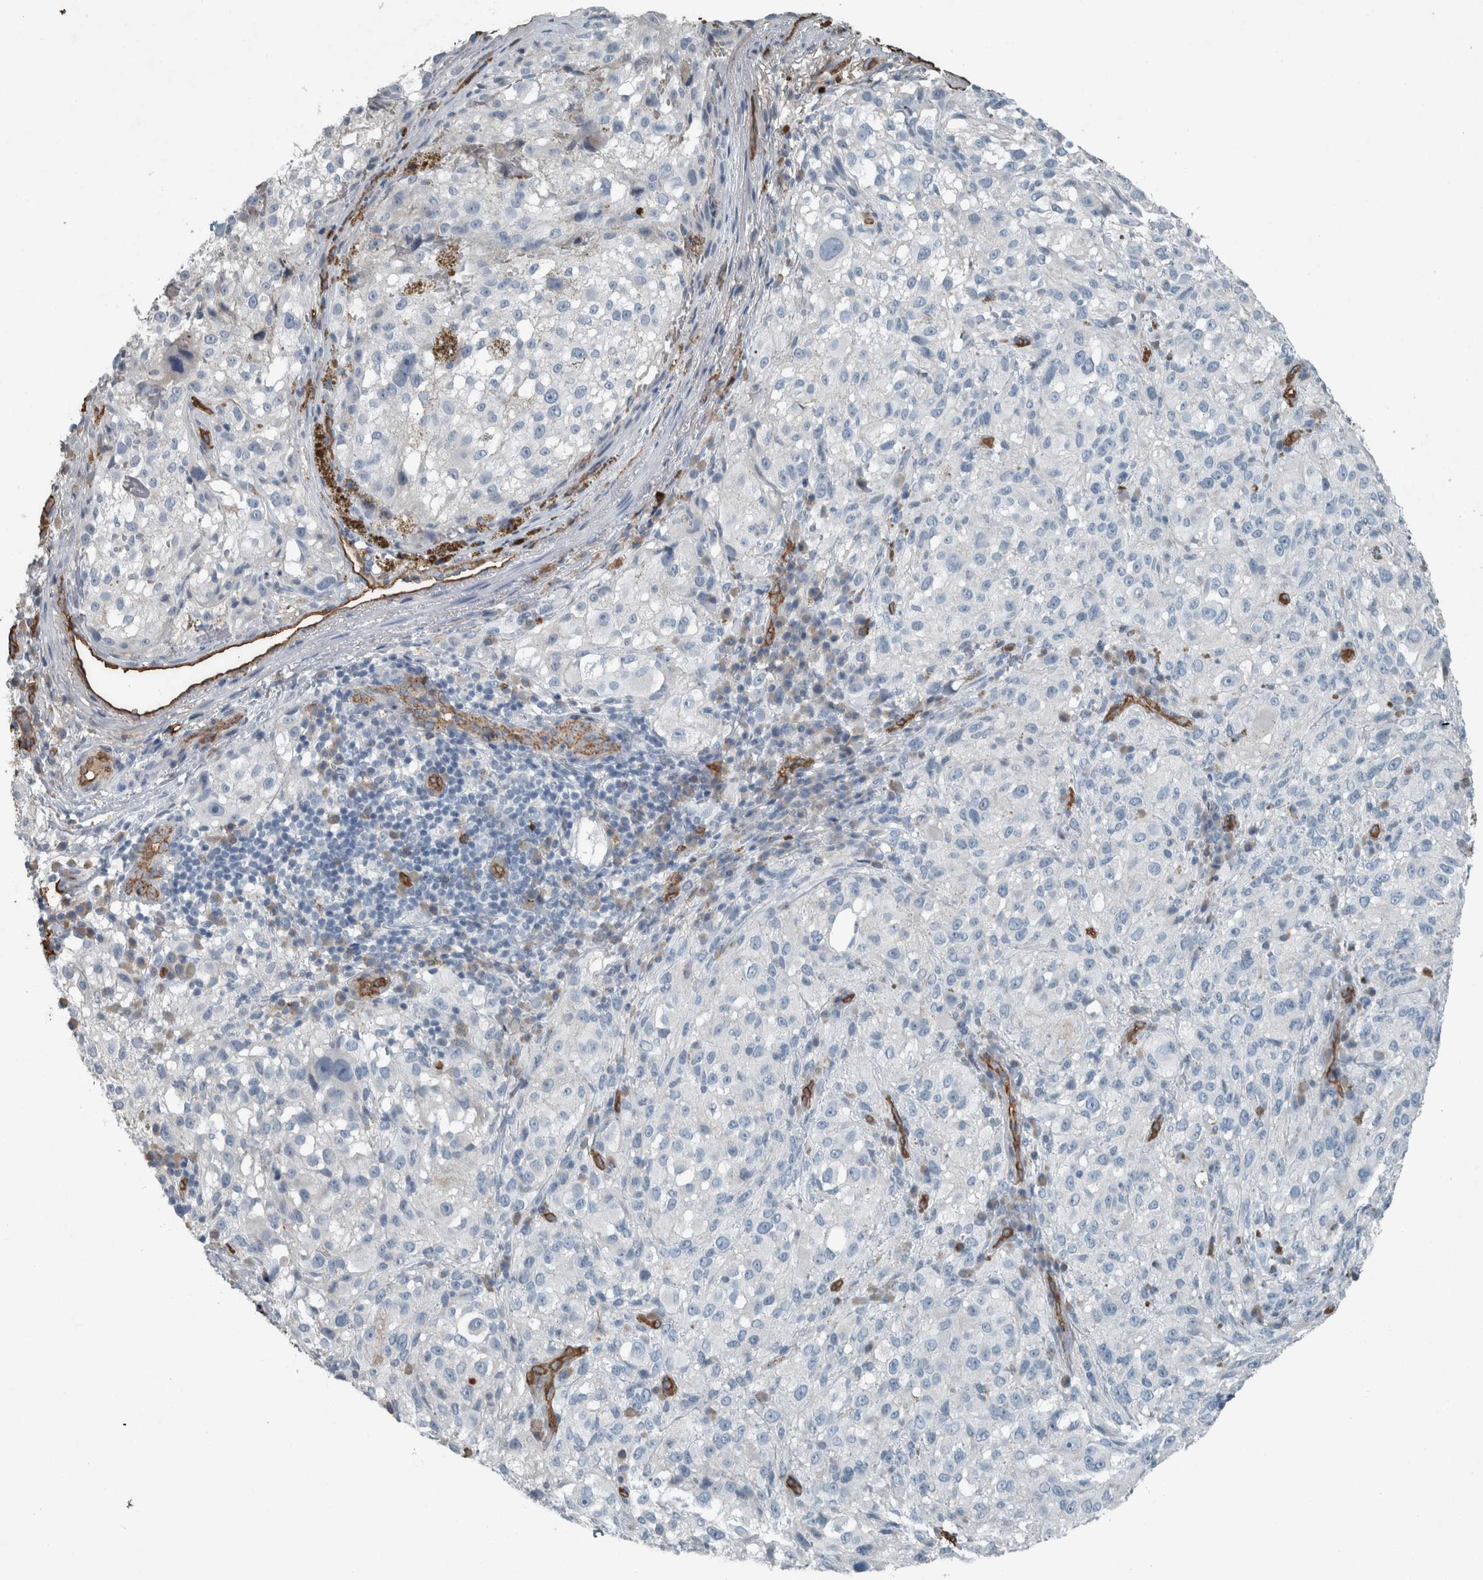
{"staining": {"intensity": "negative", "quantity": "none", "location": "none"}, "tissue": "melanoma", "cell_type": "Tumor cells", "image_type": "cancer", "snomed": [{"axis": "morphology", "description": "Necrosis, NOS"}, {"axis": "morphology", "description": "Malignant melanoma, NOS"}, {"axis": "topography", "description": "Skin"}], "caption": "Photomicrograph shows no protein staining in tumor cells of malignant melanoma tissue.", "gene": "LBP", "patient": {"sex": "female", "age": 87}}